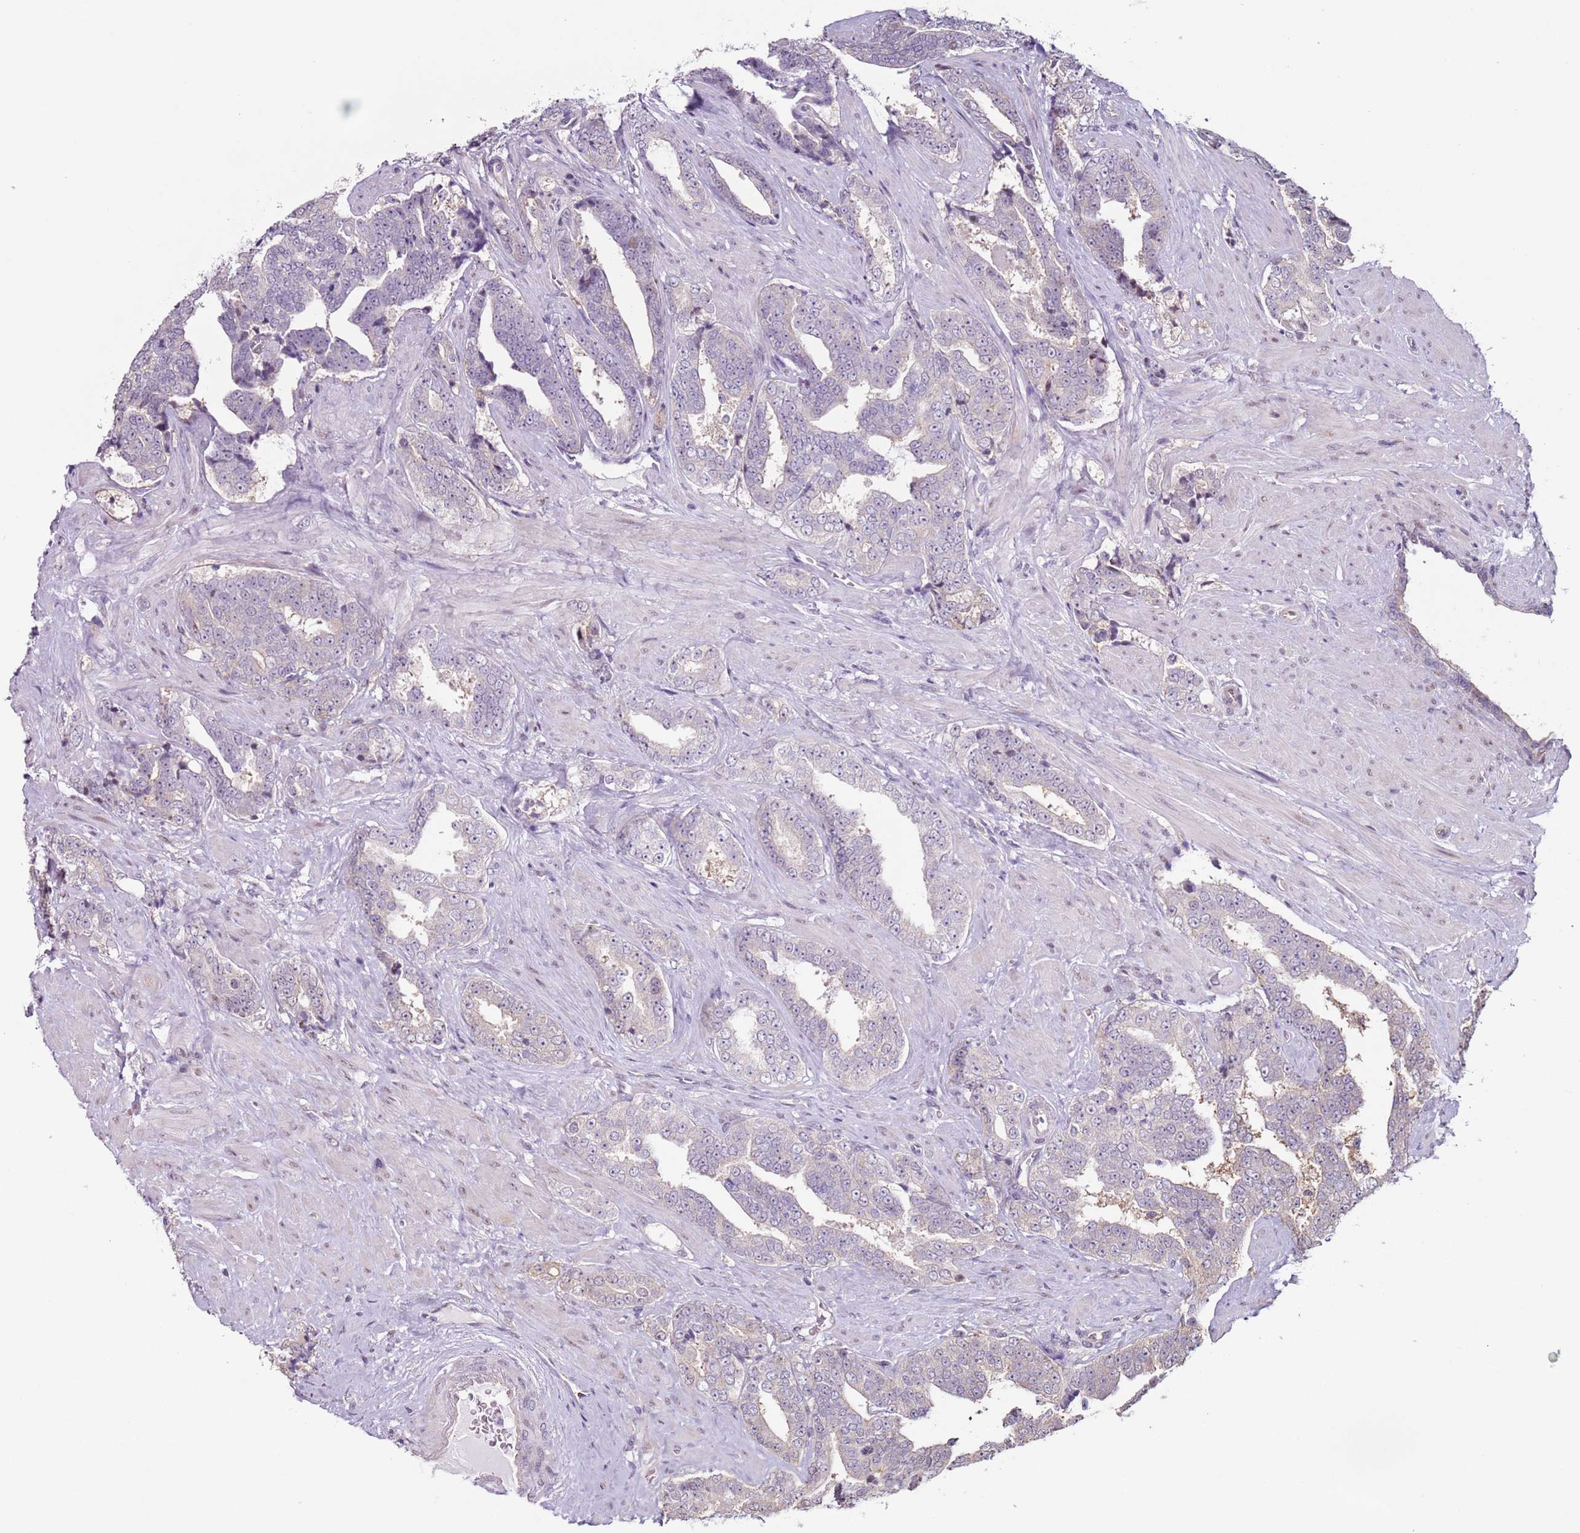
{"staining": {"intensity": "negative", "quantity": "none", "location": "none"}, "tissue": "prostate cancer", "cell_type": "Tumor cells", "image_type": "cancer", "snomed": [{"axis": "morphology", "description": "Adenocarcinoma, High grade"}, {"axis": "topography", "description": "Prostate"}], "caption": "Tumor cells show no significant expression in adenocarcinoma (high-grade) (prostate).", "gene": "PSMD4", "patient": {"sex": "male", "age": 67}}